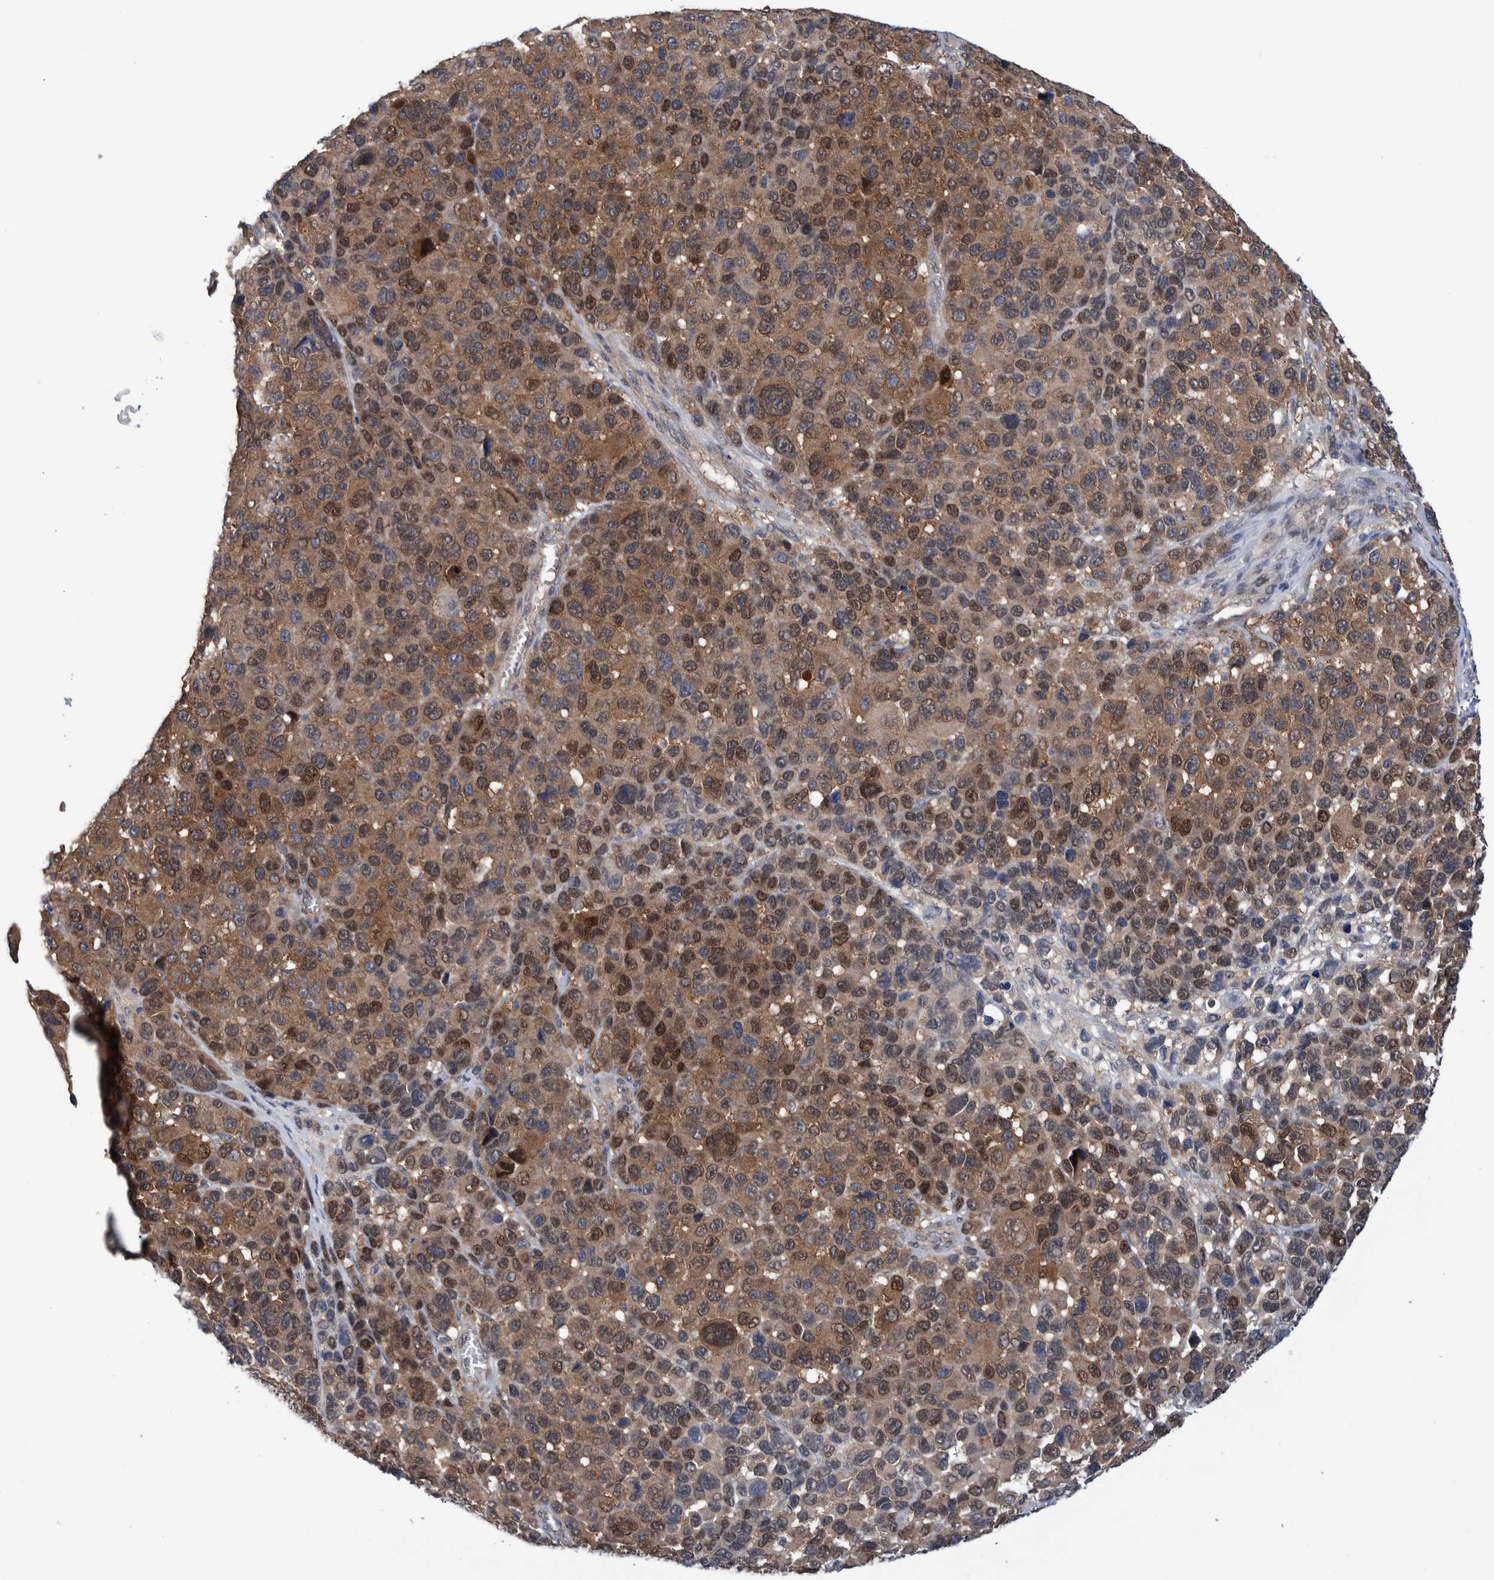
{"staining": {"intensity": "moderate", "quantity": ">75%", "location": "cytoplasmic/membranous,nuclear"}, "tissue": "melanoma", "cell_type": "Tumor cells", "image_type": "cancer", "snomed": [{"axis": "morphology", "description": "Malignant melanoma, NOS"}, {"axis": "topography", "description": "Skin"}], "caption": "Immunohistochemistry (IHC) of human malignant melanoma reveals medium levels of moderate cytoplasmic/membranous and nuclear positivity in about >75% of tumor cells.", "gene": "PFAS", "patient": {"sex": "male", "age": 53}}